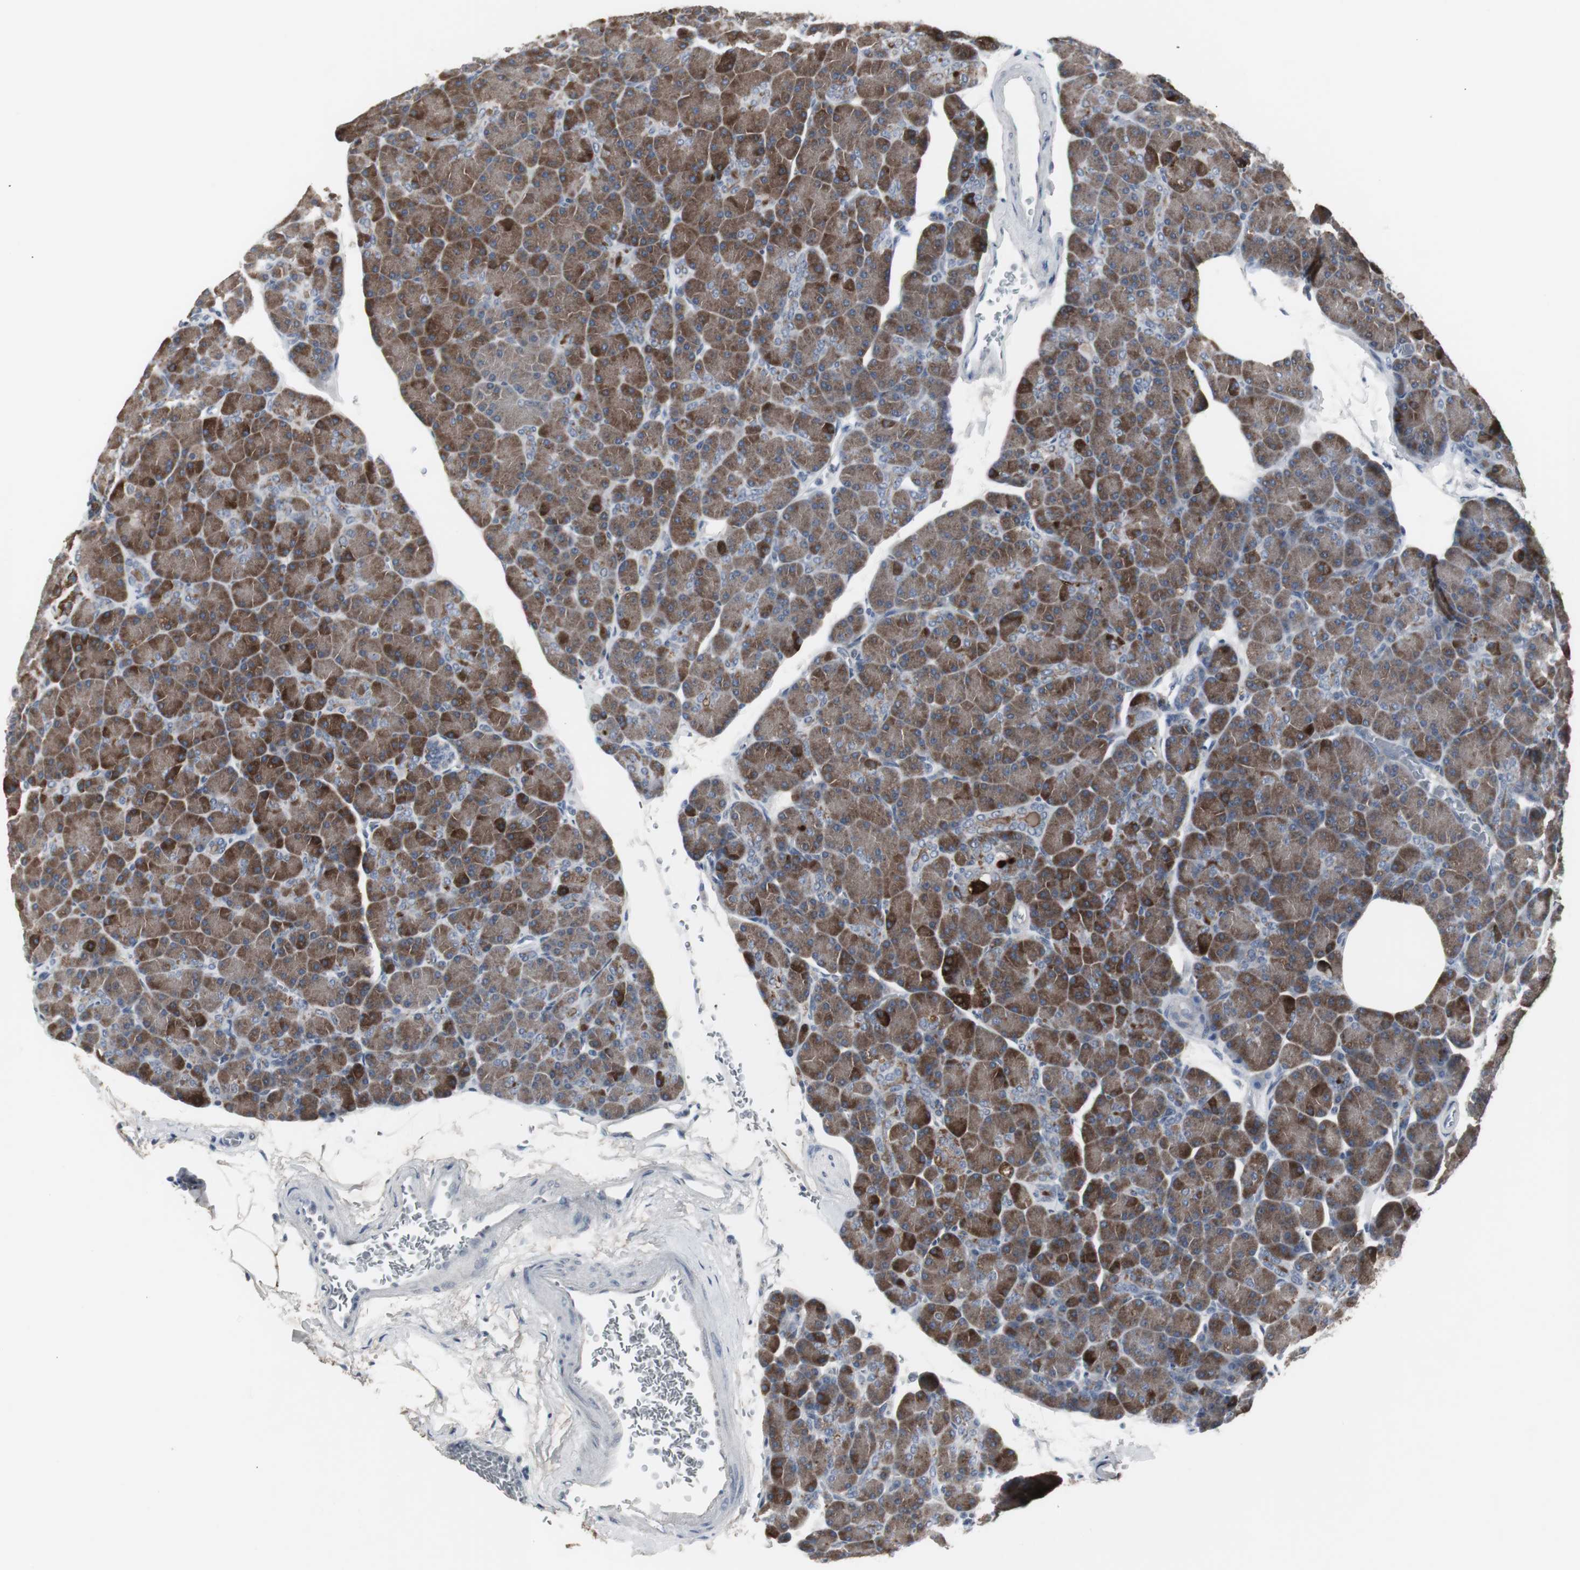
{"staining": {"intensity": "strong", "quantity": ">75%", "location": "cytoplasmic/membranous"}, "tissue": "pancreas", "cell_type": "Exocrine glandular cells", "image_type": "normal", "snomed": [{"axis": "morphology", "description": "Normal tissue, NOS"}, {"axis": "topography", "description": "Pancreas"}], "caption": "A brown stain labels strong cytoplasmic/membranous staining of a protein in exocrine glandular cells of unremarkable human pancreas.", "gene": "ACAA1", "patient": {"sex": "female", "age": 43}}